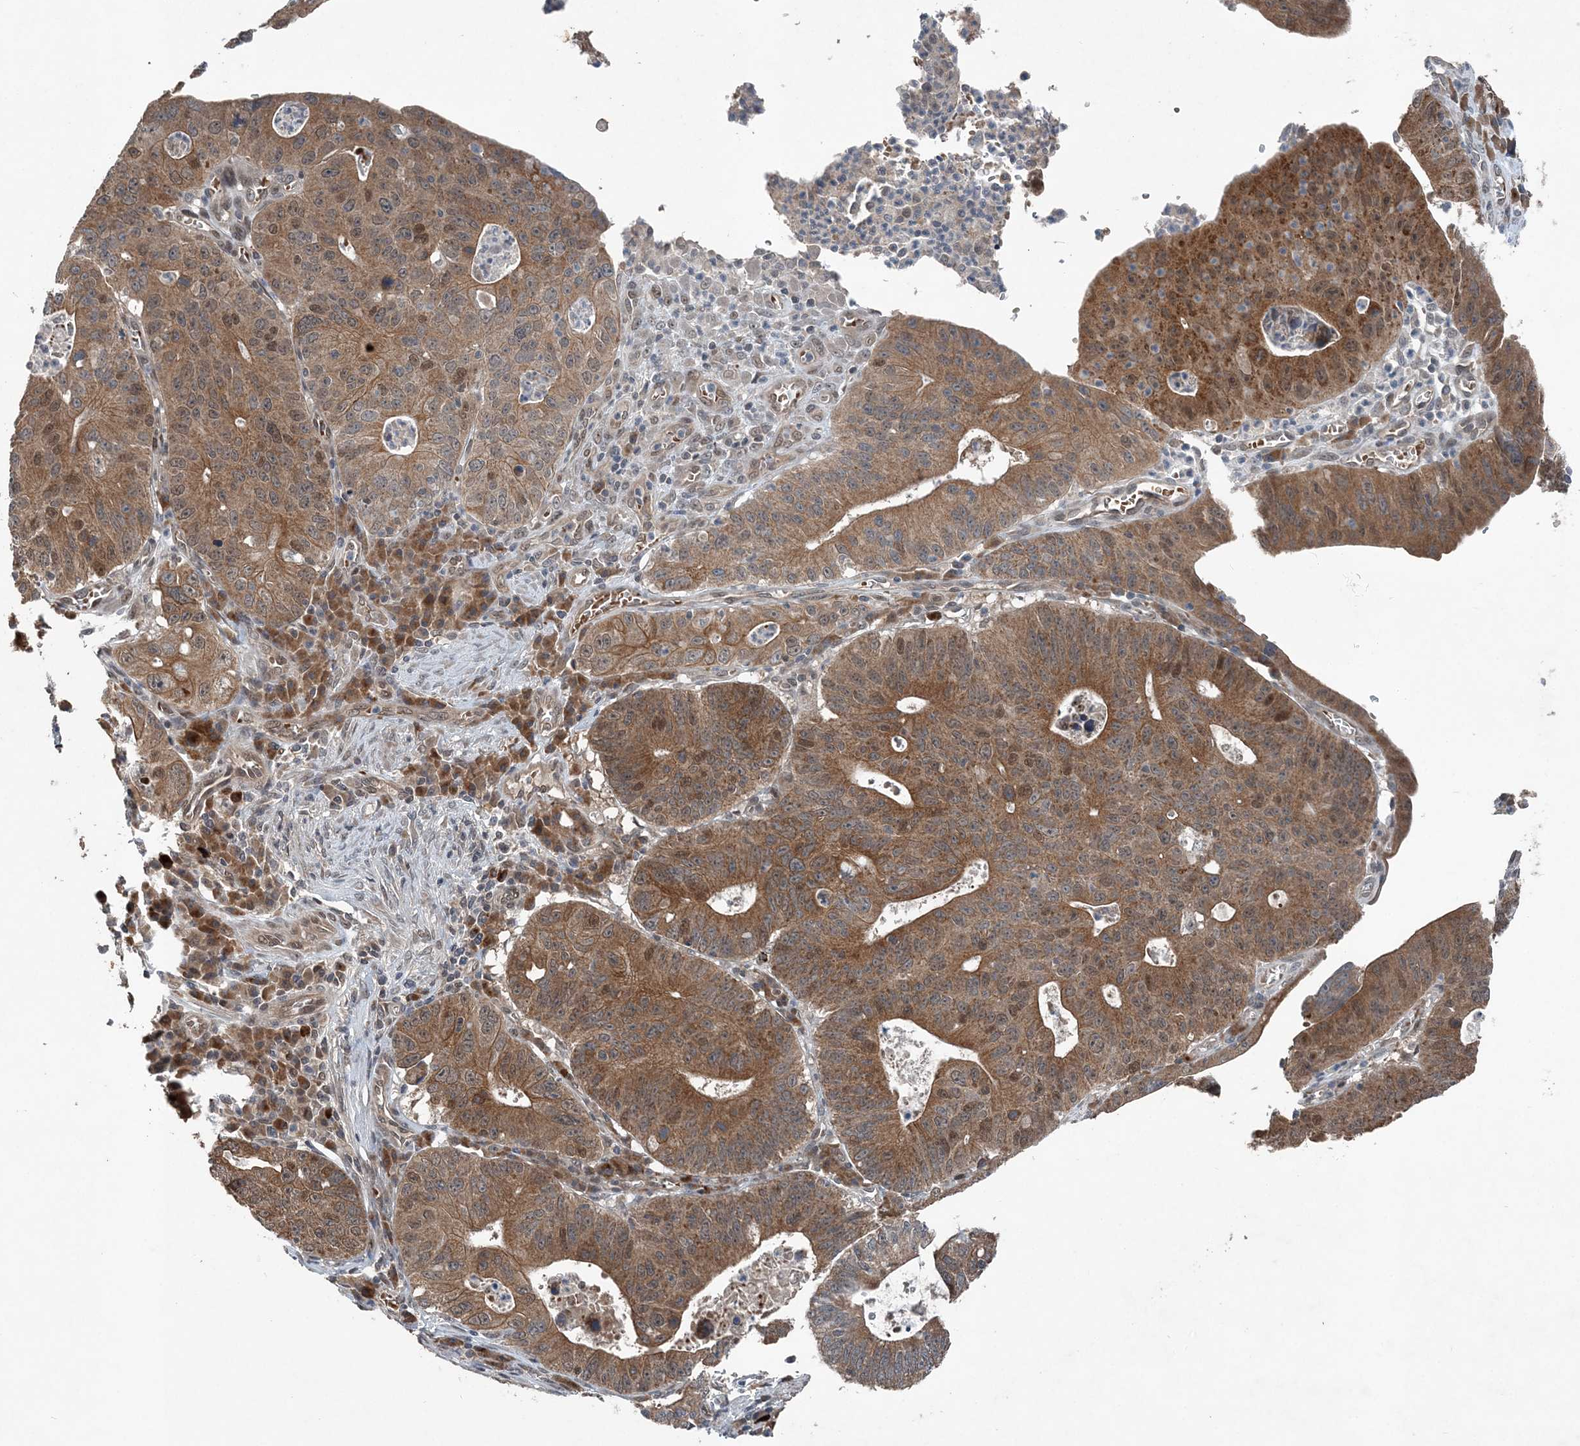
{"staining": {"intensity": "moderate", "quantity": ">75%", "location": "cytoplasmic/membranous,nuclear"}, "tissue": "stomach cancer", "cell_type": "Tumor cells", "image_type": "cancer", "snomed": [{"axis": "morphology", "description": "Adenocarcinoma, NOS"}, {"axis": "topography", "description": "Stomach"}], "caption": "Adenocarcinoma (stomach) stained with IHC demonstrates moderate cytoplasmic/membranous and nuclear staining in approximately >75% of tumor cells. Ihc stains the protein of interest in brown and the nuclei are stained blue.", "gene": "QTRT2", "patient": {"sex": "male", "age": 59}}